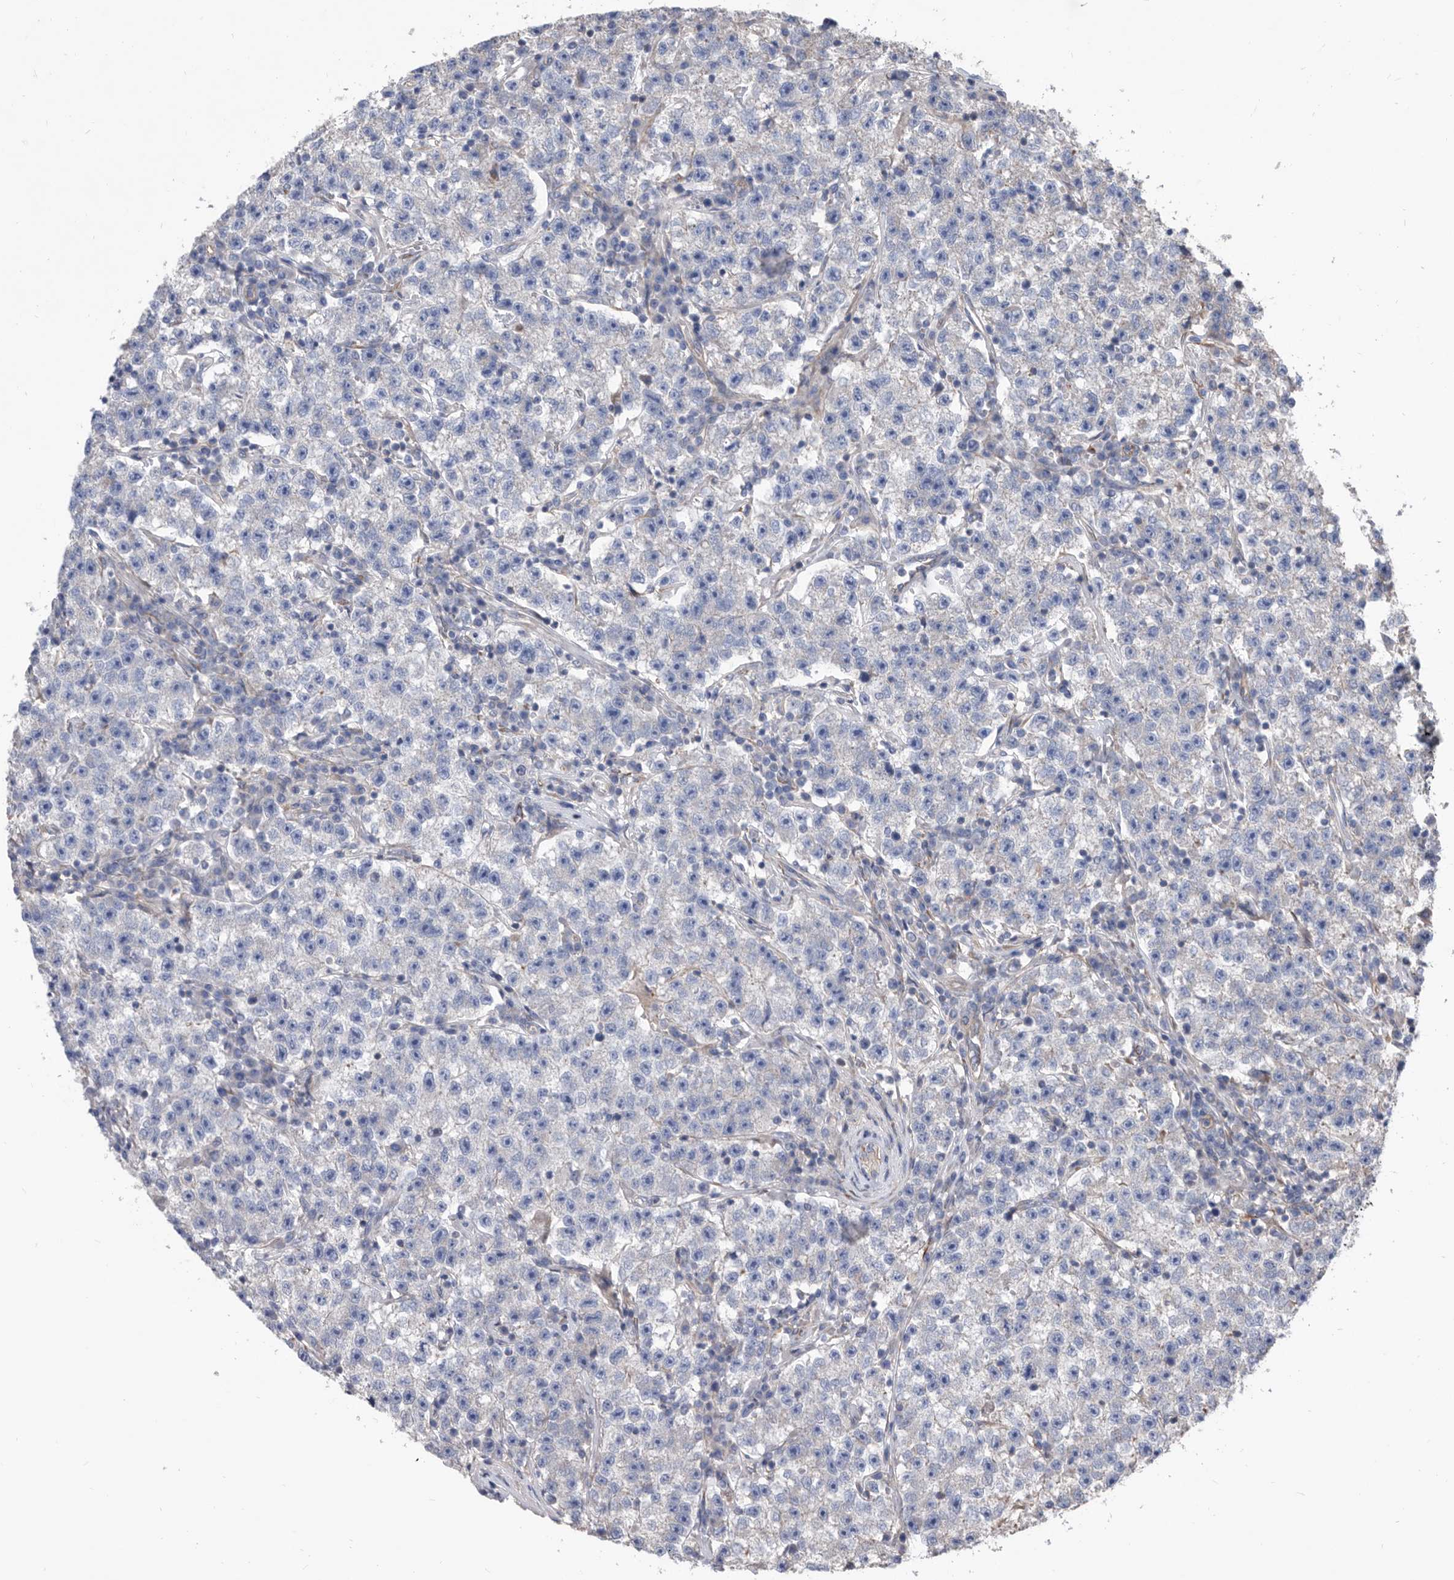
{"staining": {"intensity": "negative", "quantity": "none", "location": "none"}, "tissue": "testis cancer", "cell_type": "Tumor cells", "image_type": "cancer", "snomed": [{"axis": "morphology", "description": "Seminoma, NOS"}, {"axis": "topography", "description": "Testis"}], "caption": "The IHC image has no significant expression in tumor cells of seminoma (testis) tissue.", "gene": "ATP13A3", "patient": {"sex": "male", "age": 22}}